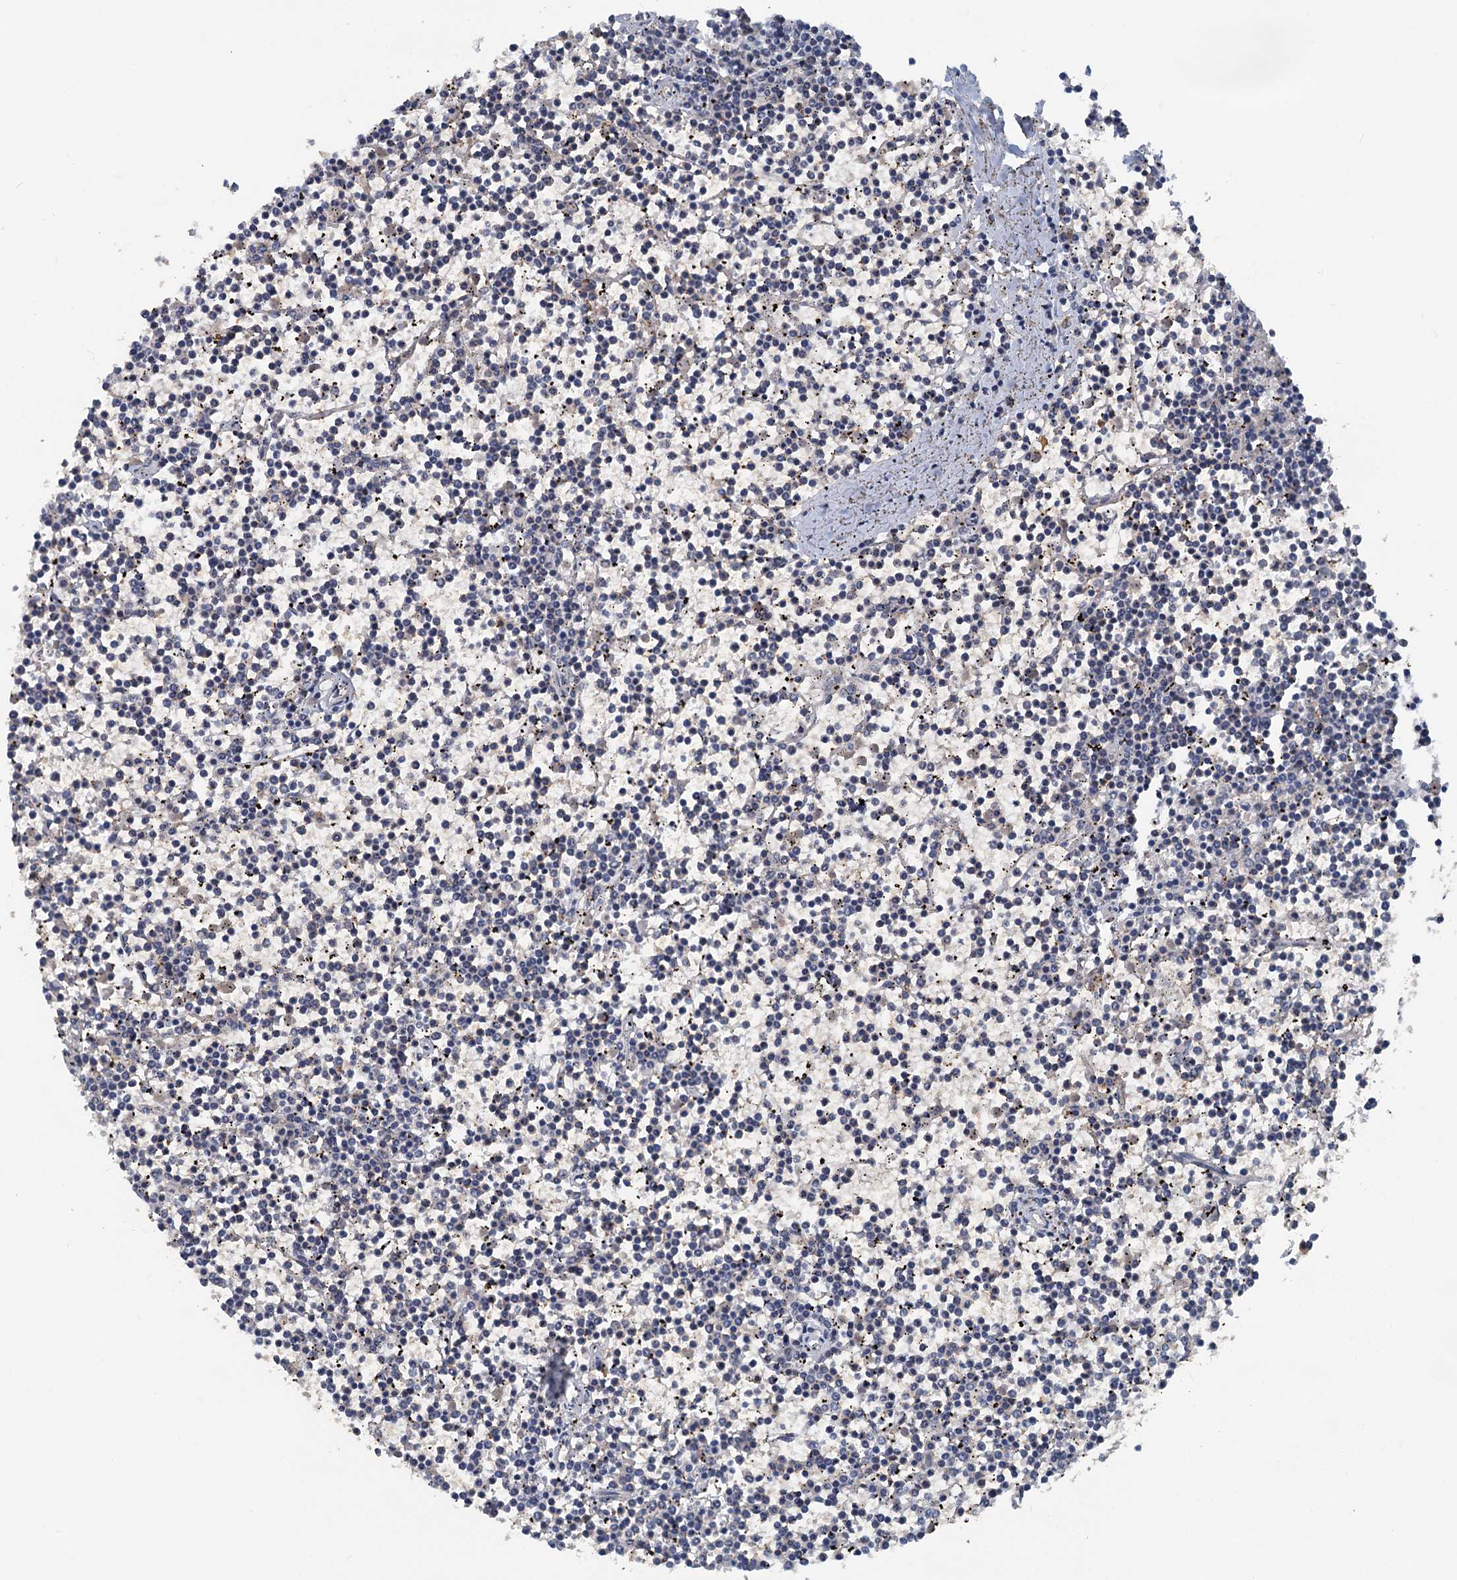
{"staining": {"intensity": "negative", "quantity": "none", "location": "none"}, "tissue": "lymphoma", "cell_type": "Tumor cells", "image_type": "cancer", "snomed": [{"axis": "morphology", "description": "Malignant lymphoma, non-Hodgkin's type, Low grade"}, {"axis": "topography", "description": "Spleen"}], "caption": "This image is of malignant lymphoma, non-Hodgkin's type (low-grade) stained with immunohistochemistry to label a protein in brown with the nuclei are counter-stained blue. There is no expression in tumor cells.", "gene": "GCLM", "patient": {"sex": "female", "age": 19}}